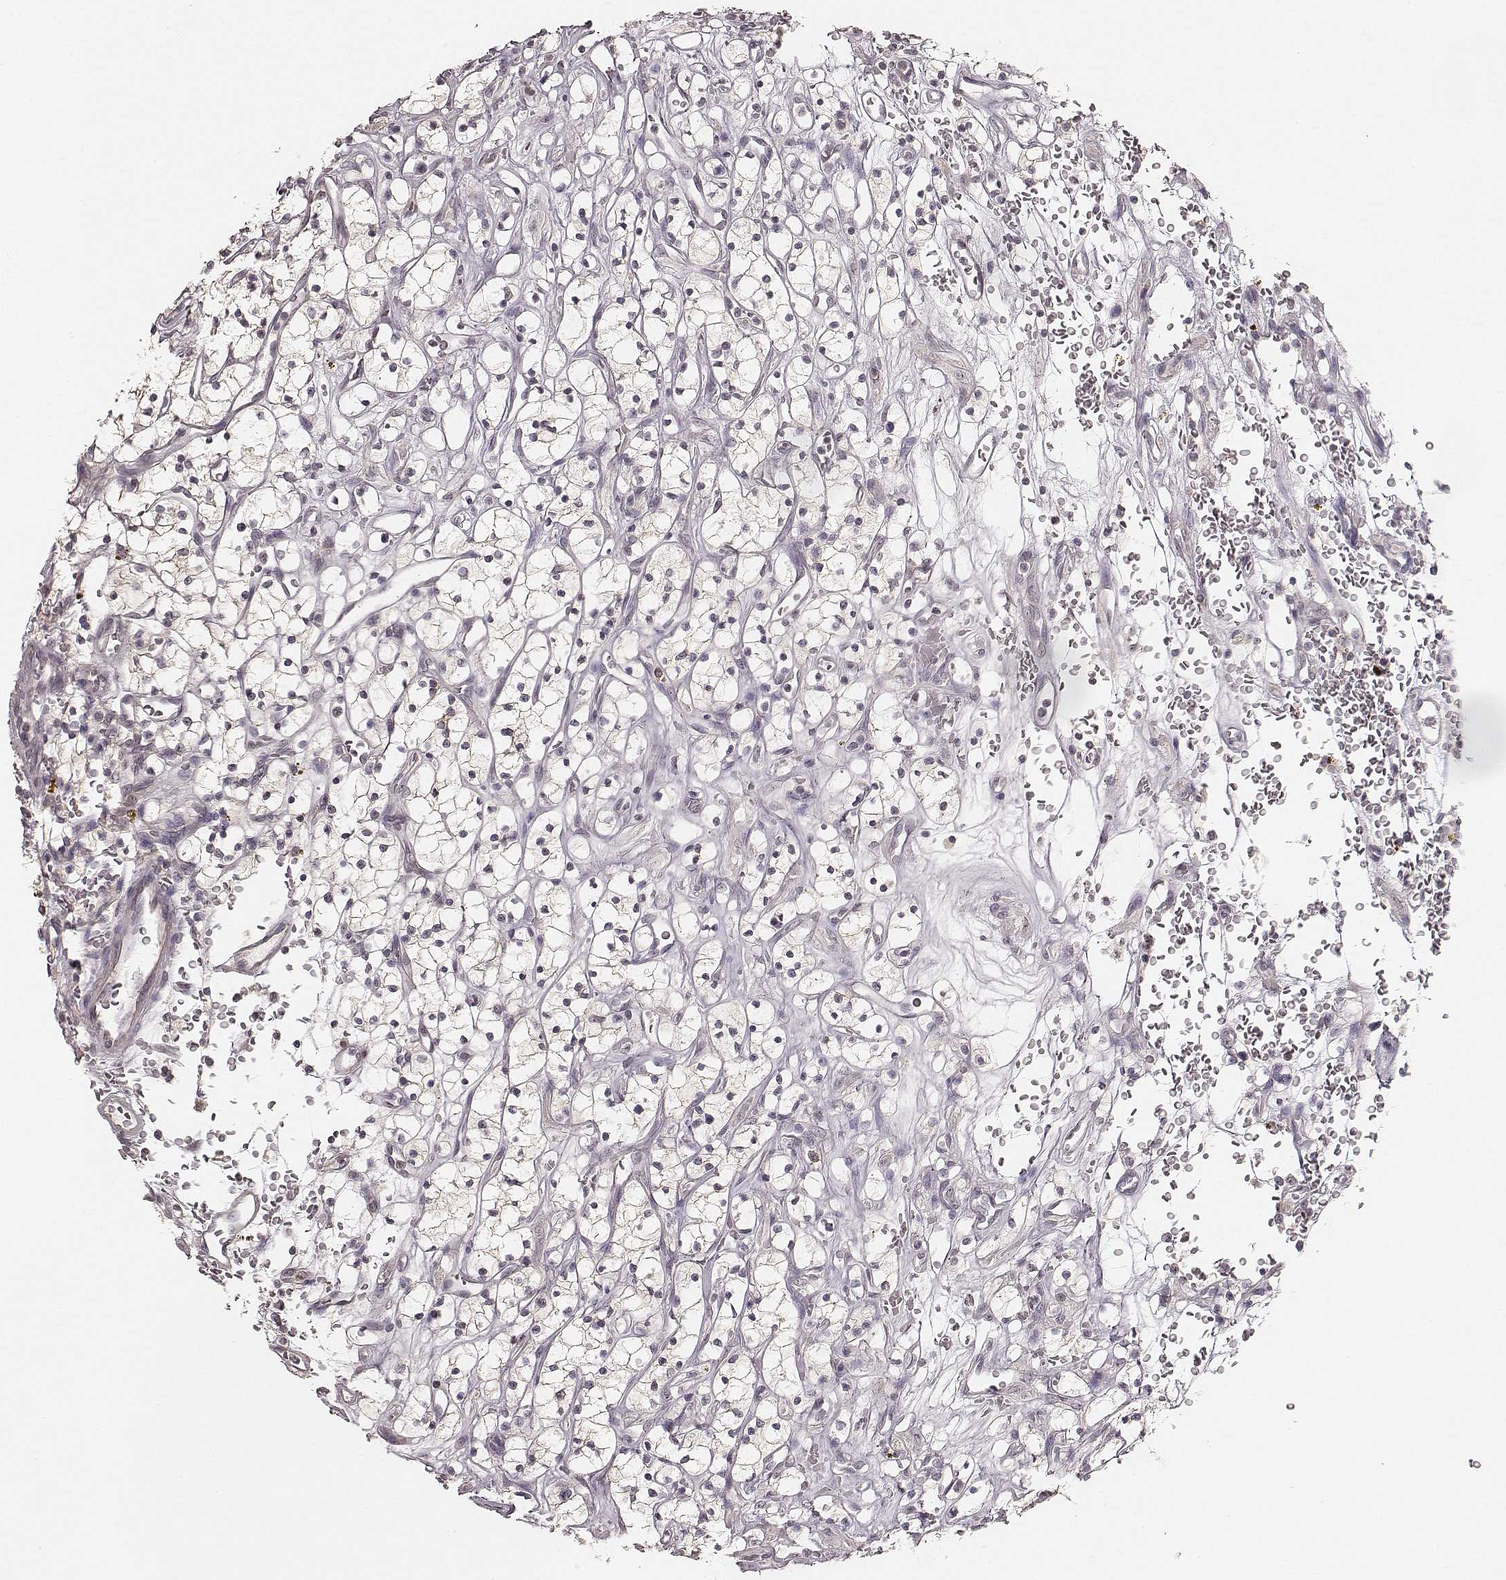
{"staining": {"intensity": "negative", "quantity": "none", "location": "none"}, "tissue": "renal cancer", "cell_type": "Tumor cells", "image_type": "cancer", "snomed": [{"axis": "morphology", "description": "Adenocarcinoma, NOS"}, {"axis": "topography", "description": "Kidney"}], "caption": "An immunohistochemistry histopathology image of renal cancer is shown. There is no staining in tumor cells of renal cancer. (DAB IHC with hematoxylin counter stain).", "gene": "LY6K", "patient": {"sex": "female", "age": 64}}